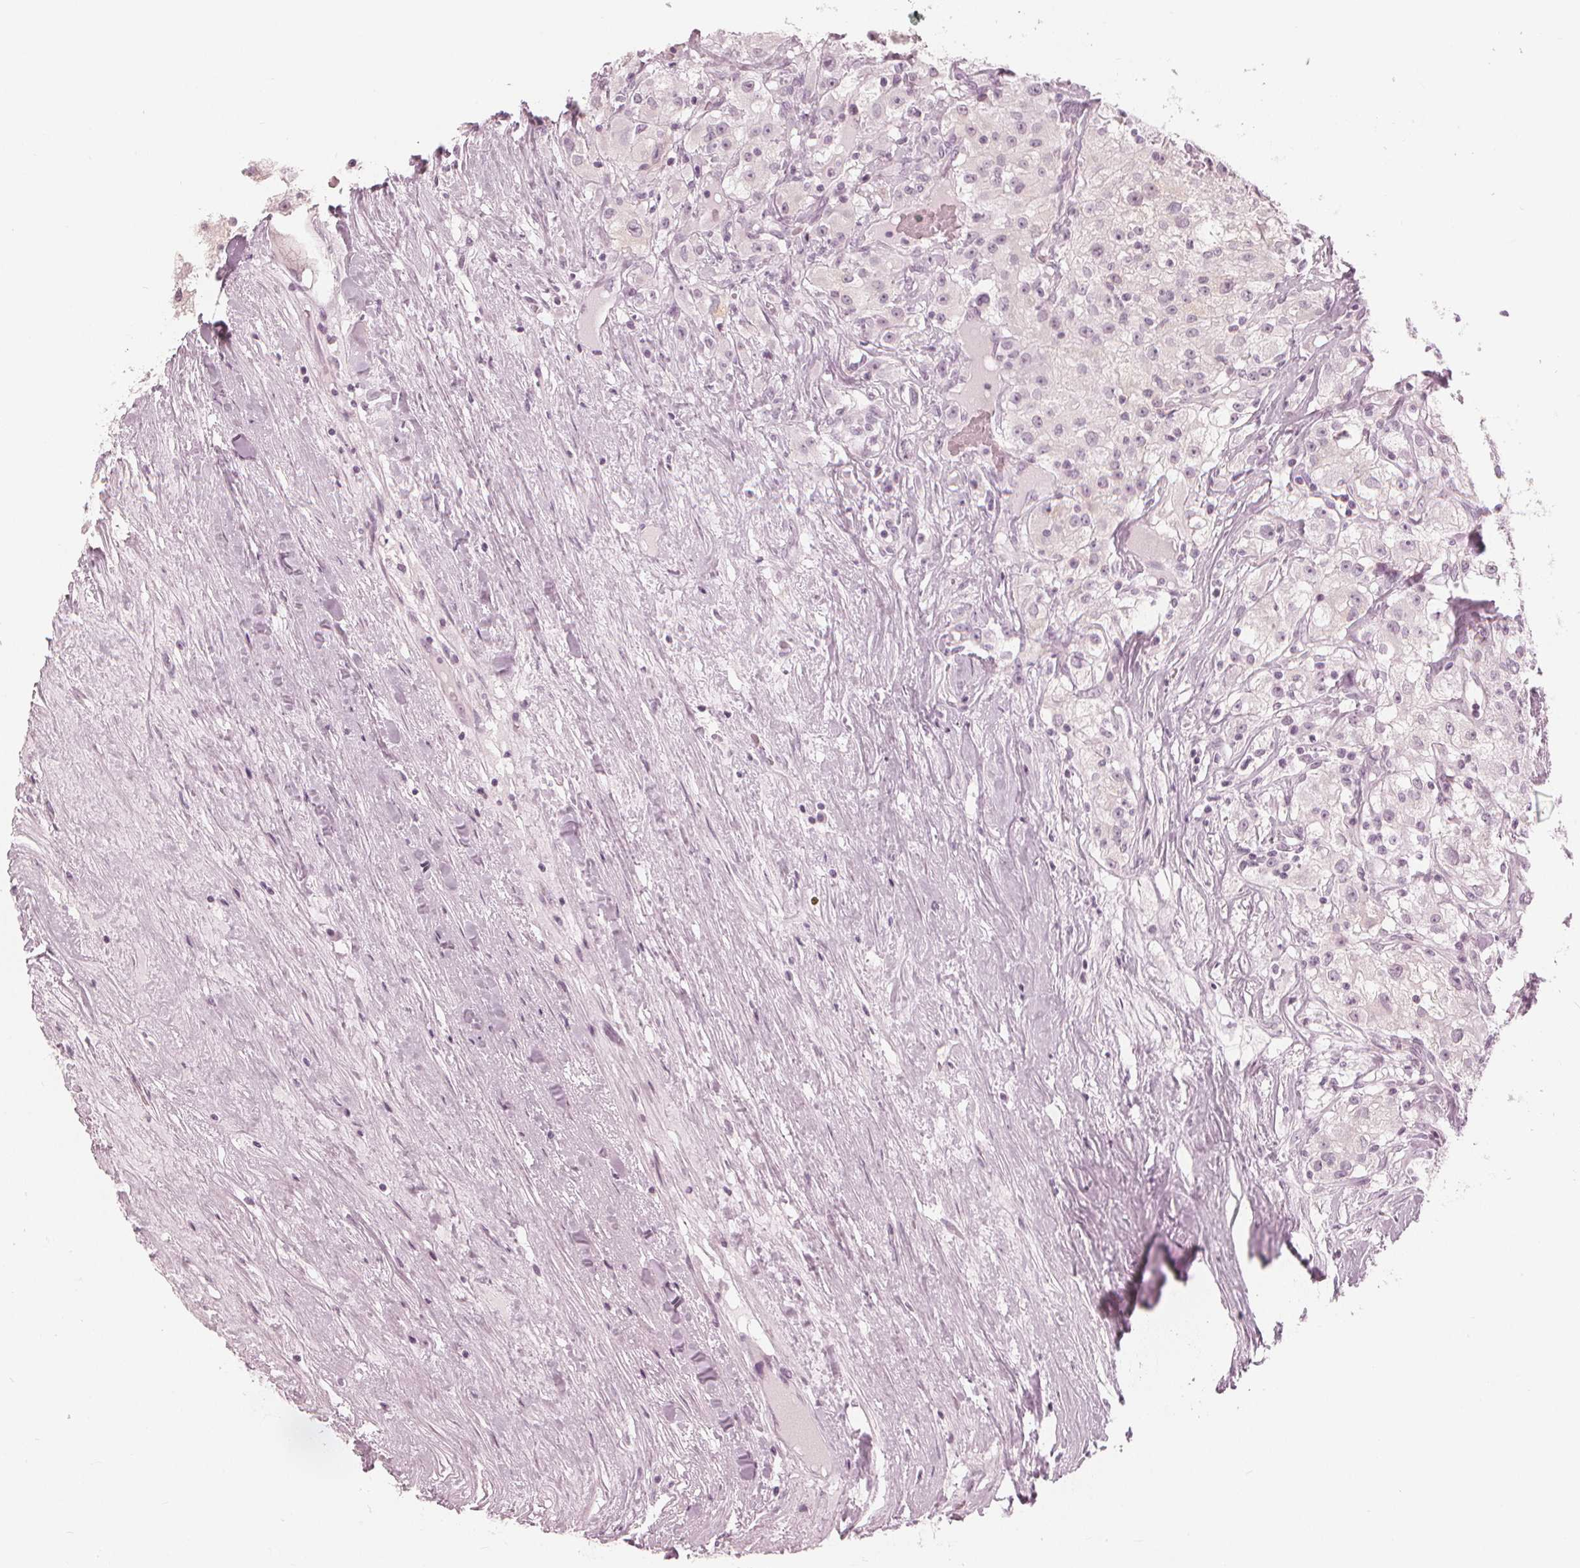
{"staining": {"intensity": "negative", "quantity": "none", "location": "none"}, "tissue": "renal cancer", "cell_type": "Tumor cells", "image_type": "cancer", "snomed": [{"axis": "morphology", "description": "Adenocarcinoma, NOS"}, {"axis": "topography", "description": "Kidney"}], "caption": "Renal adenocarcinoma stained for a protein using IHC shows no positivity tumor cells.", "gene": "PAEP", "patient": {"sex": "female", "age": 67}}